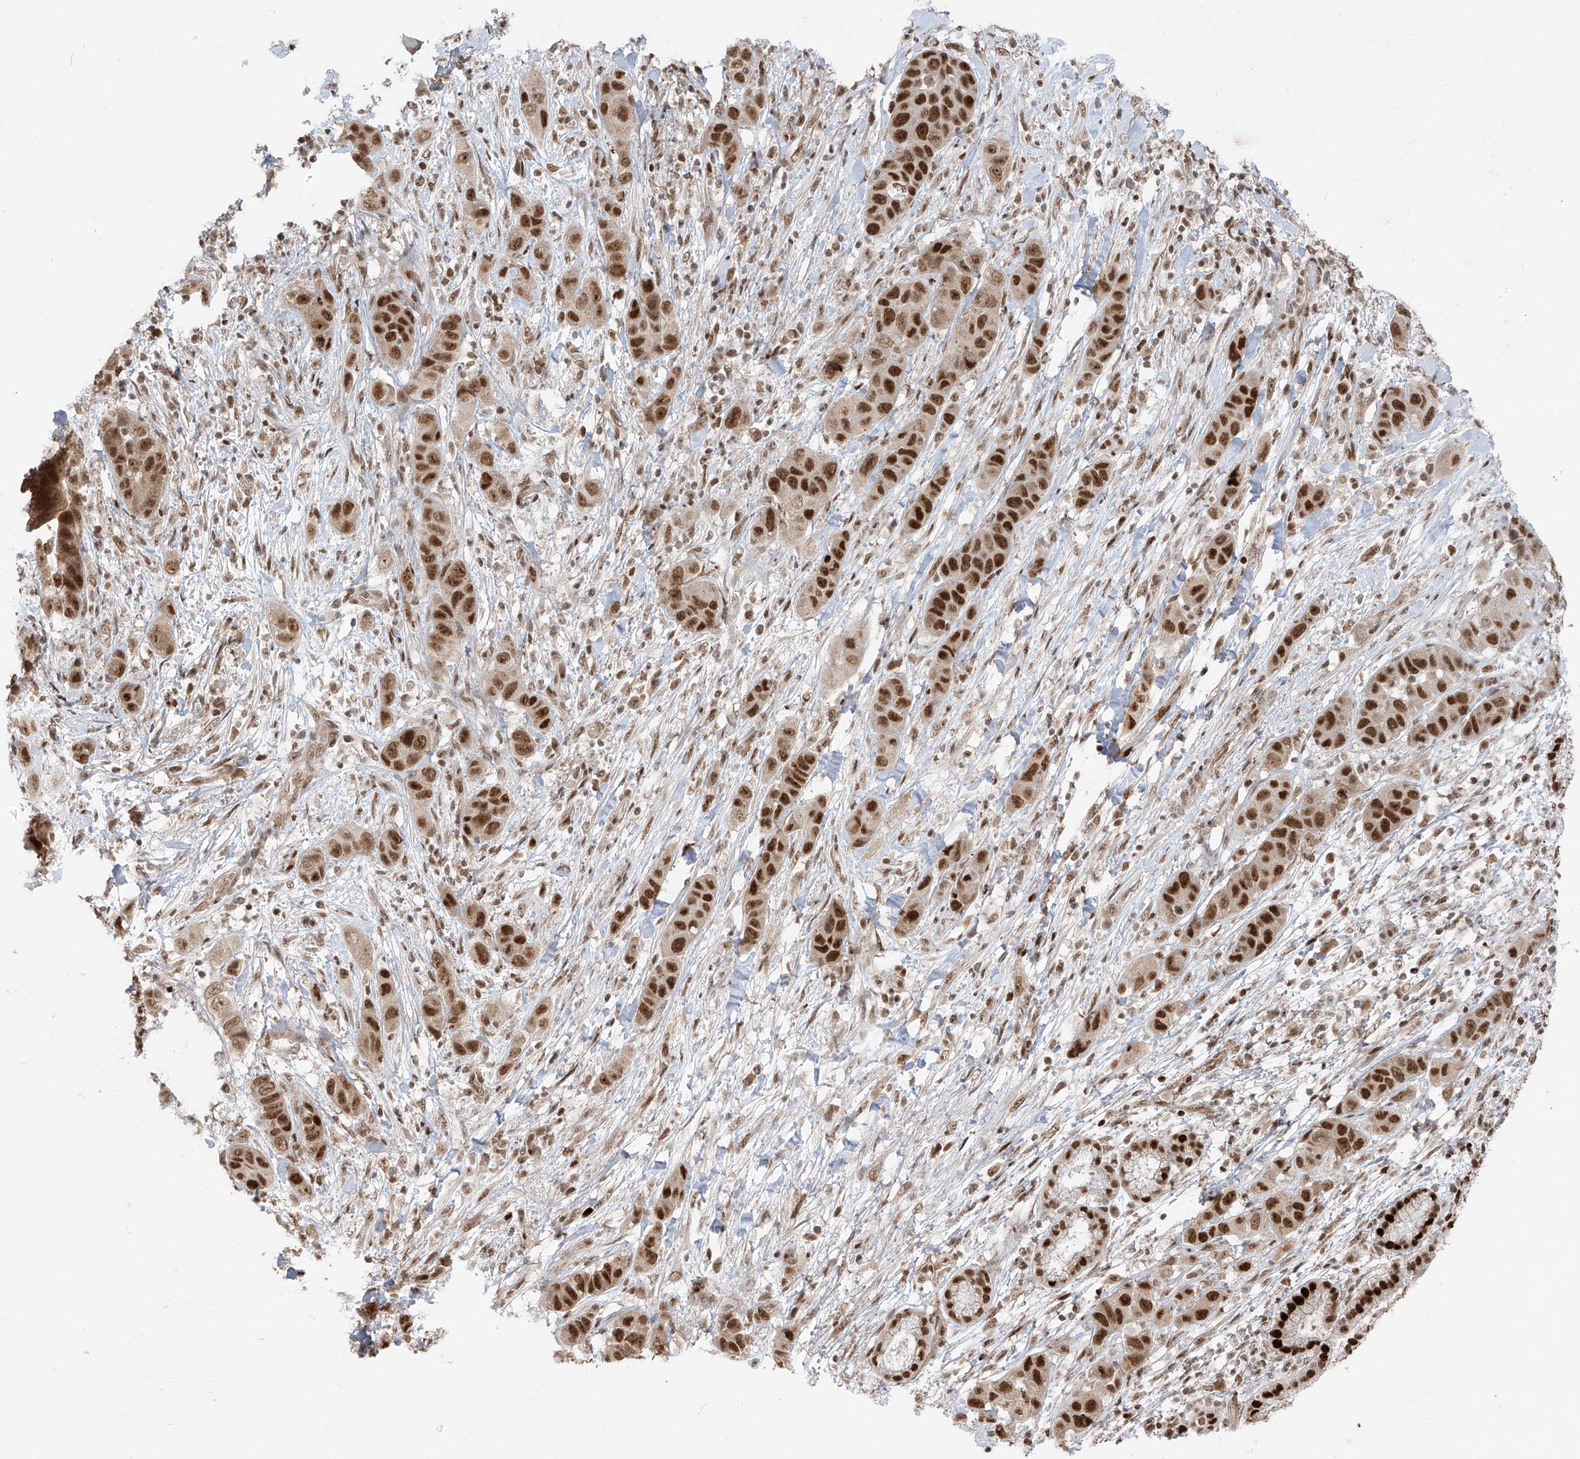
{"staining": {"intensity": "strong", "quantity": ">75%", "location": "nuclear"}, "tissue": "liver cancer", "cell_type": "Tumor cells", "image_type": "cancer", "snomed": [{"axis": "morphology", "description": "Cholangiocarcinoma"}, {"axis": "topography", "description": "Liver"}], "caption": "Cholangiocarcinoma (liver) stained with IHC exhibits strong nuclear staining in approximately >75% of tumor cells.", "gene": "ARHGEF3", "patient": {"sex": "female", "age": 52}}